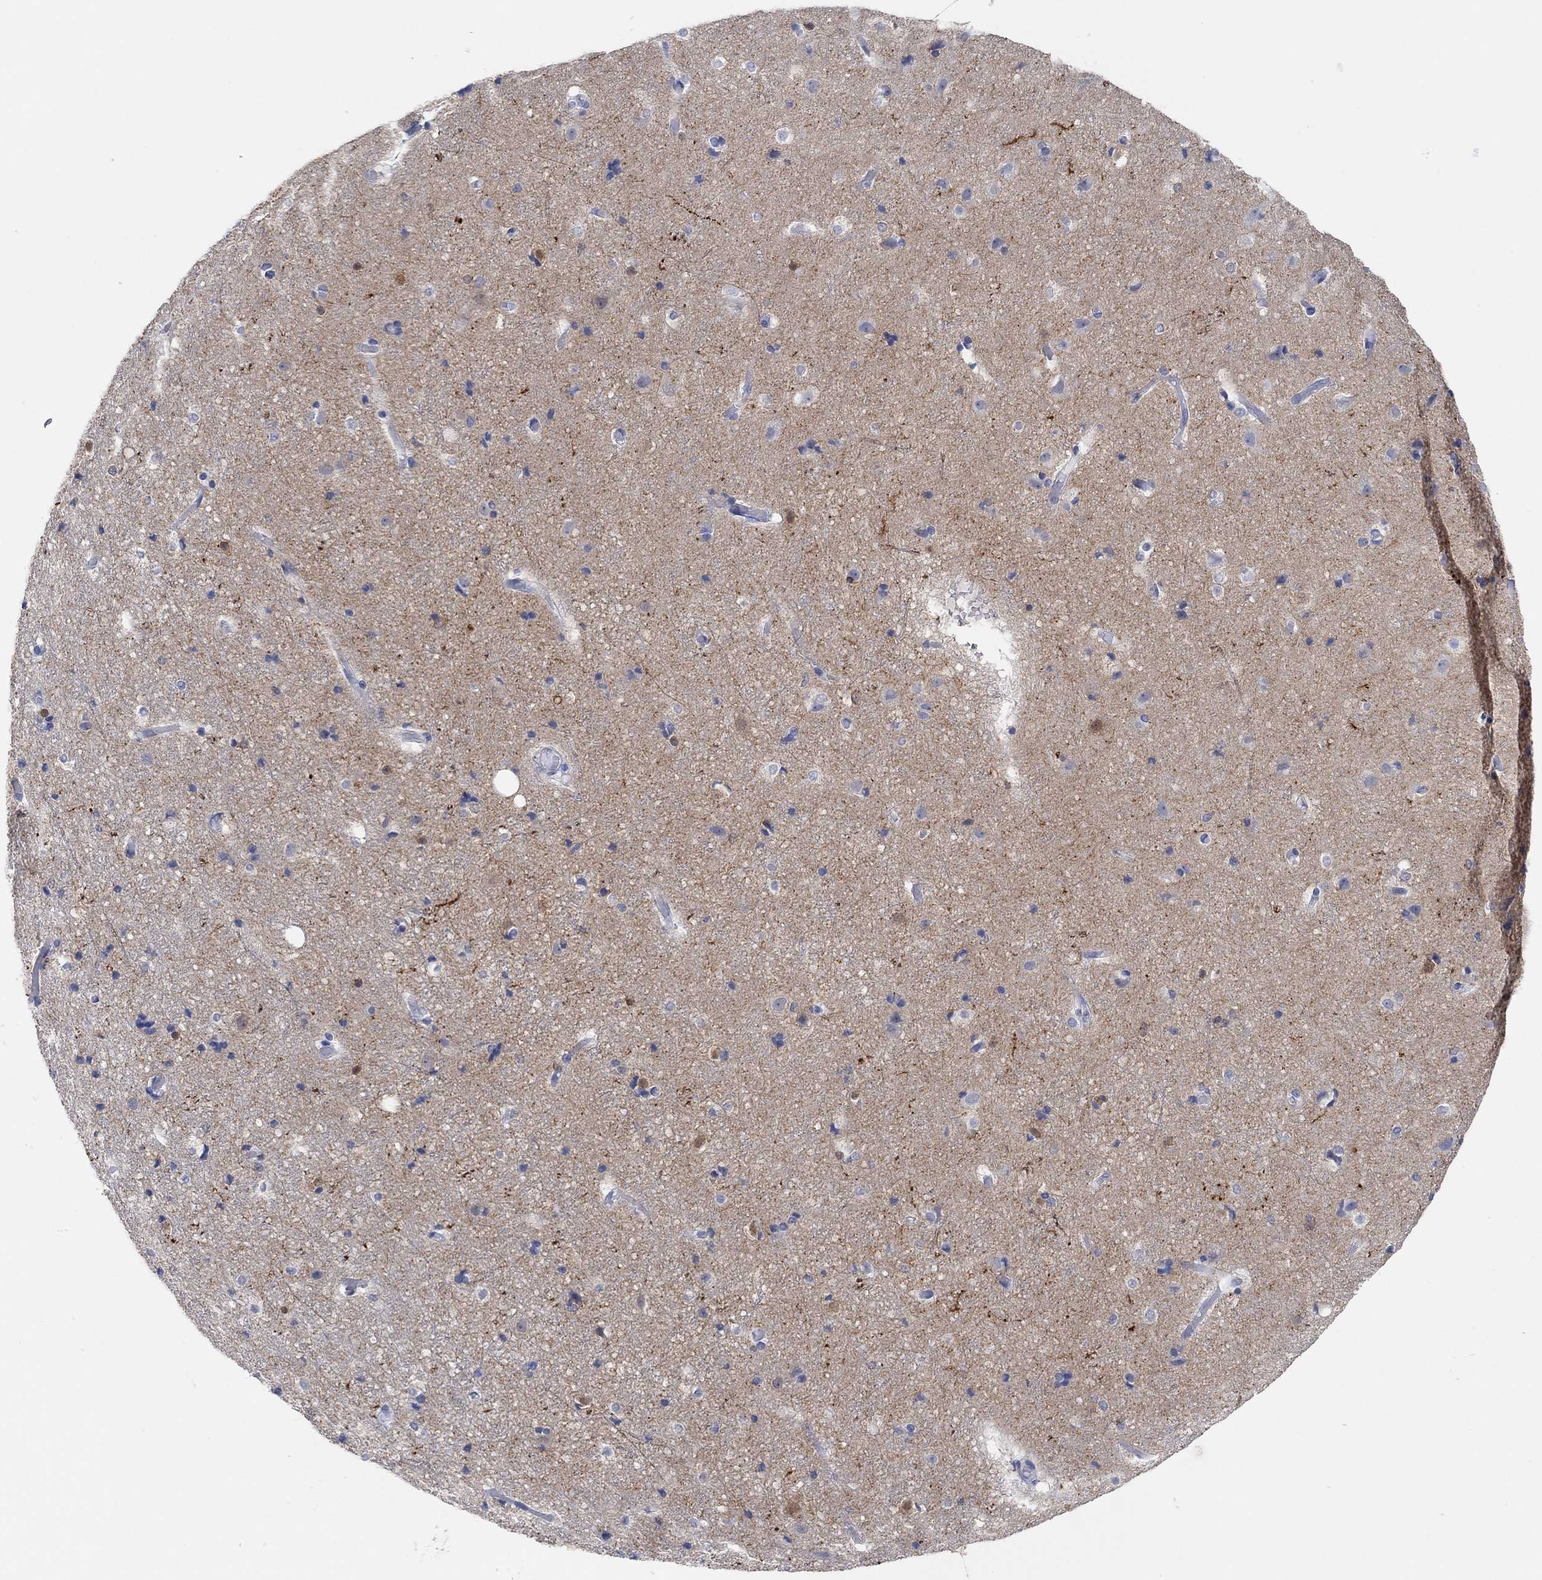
{"staining": {"intensity": "negative", "quantity": "none", "location": "none"}, "tissue": "cerebral cortex", "cell_type": "Endothelial cells", "image_type": "normal", "snomed": [{"axis": "morphology", "description": "Normal tissue, NOS"}, {"axis": "topography", "description": "Cerebral cortex"}], "caption": "IHC of benign human cerebral cortex reveals no staining in endothelial cells. Nuclei are stained in blue.", "gene": "VAT1L", "patient": {"sex": "female", "age": 52}}